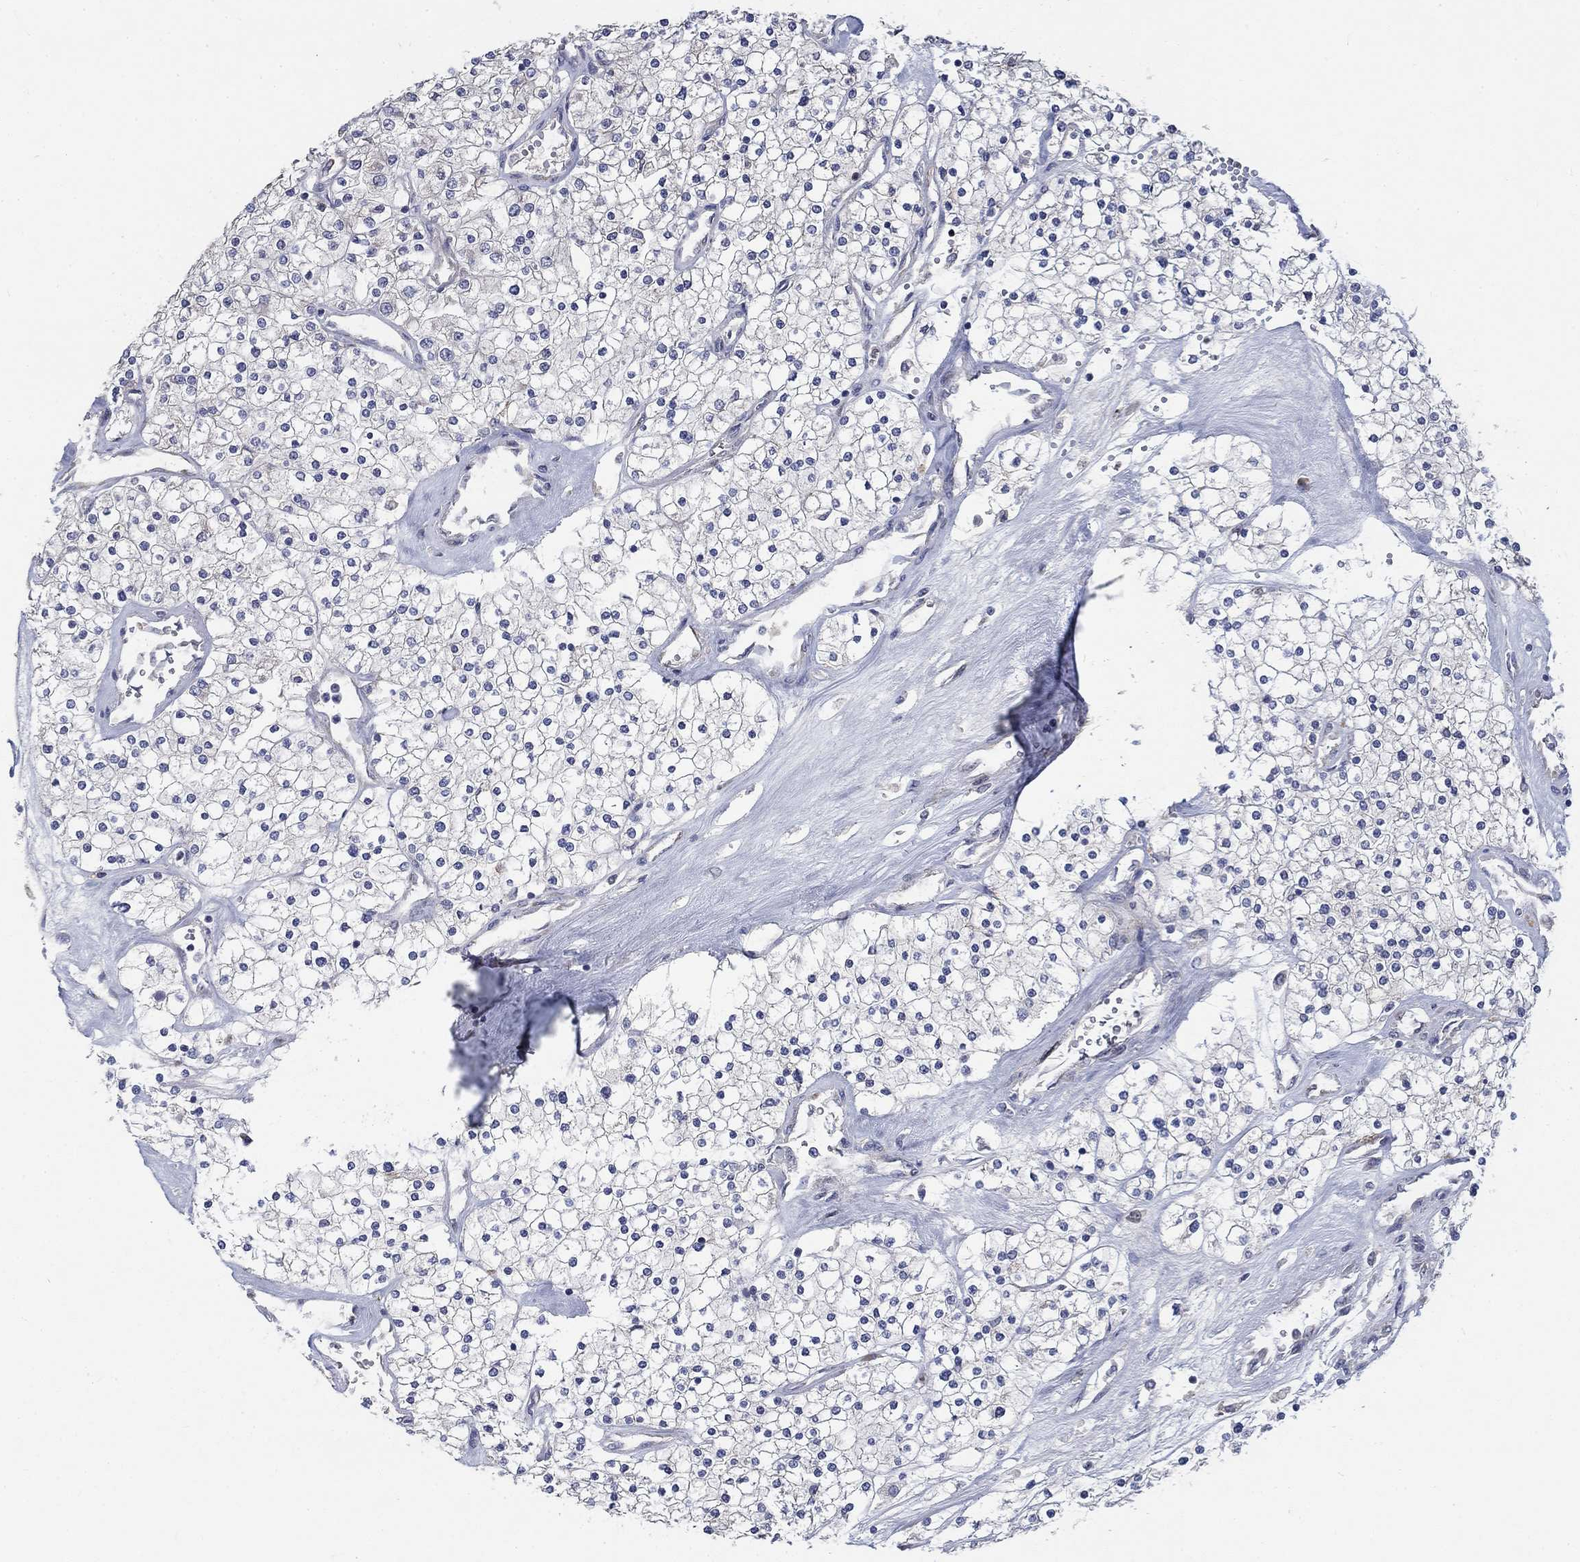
{"staining": {"intensity": "negative", "quantity": "none", "location": "none"}, "tissue": "renal cancer", "cell_type": "Tumor cells", "image_type": "cancer", "snomed": [{"axis": "morphology", "description": "Adenocarcinoma, NOS"}, {"axis": "topography", "description": "Kidney"}], "caption": "This micrograph is of renal adenocarcinoma stained with immunohistochemistry (IHC) to label a protein in brown with the nuclei are counter-stained blue. There is no expression in tumor cells.", "gene": "MMP24", "patient": {"sex": "male", "age": 80}}